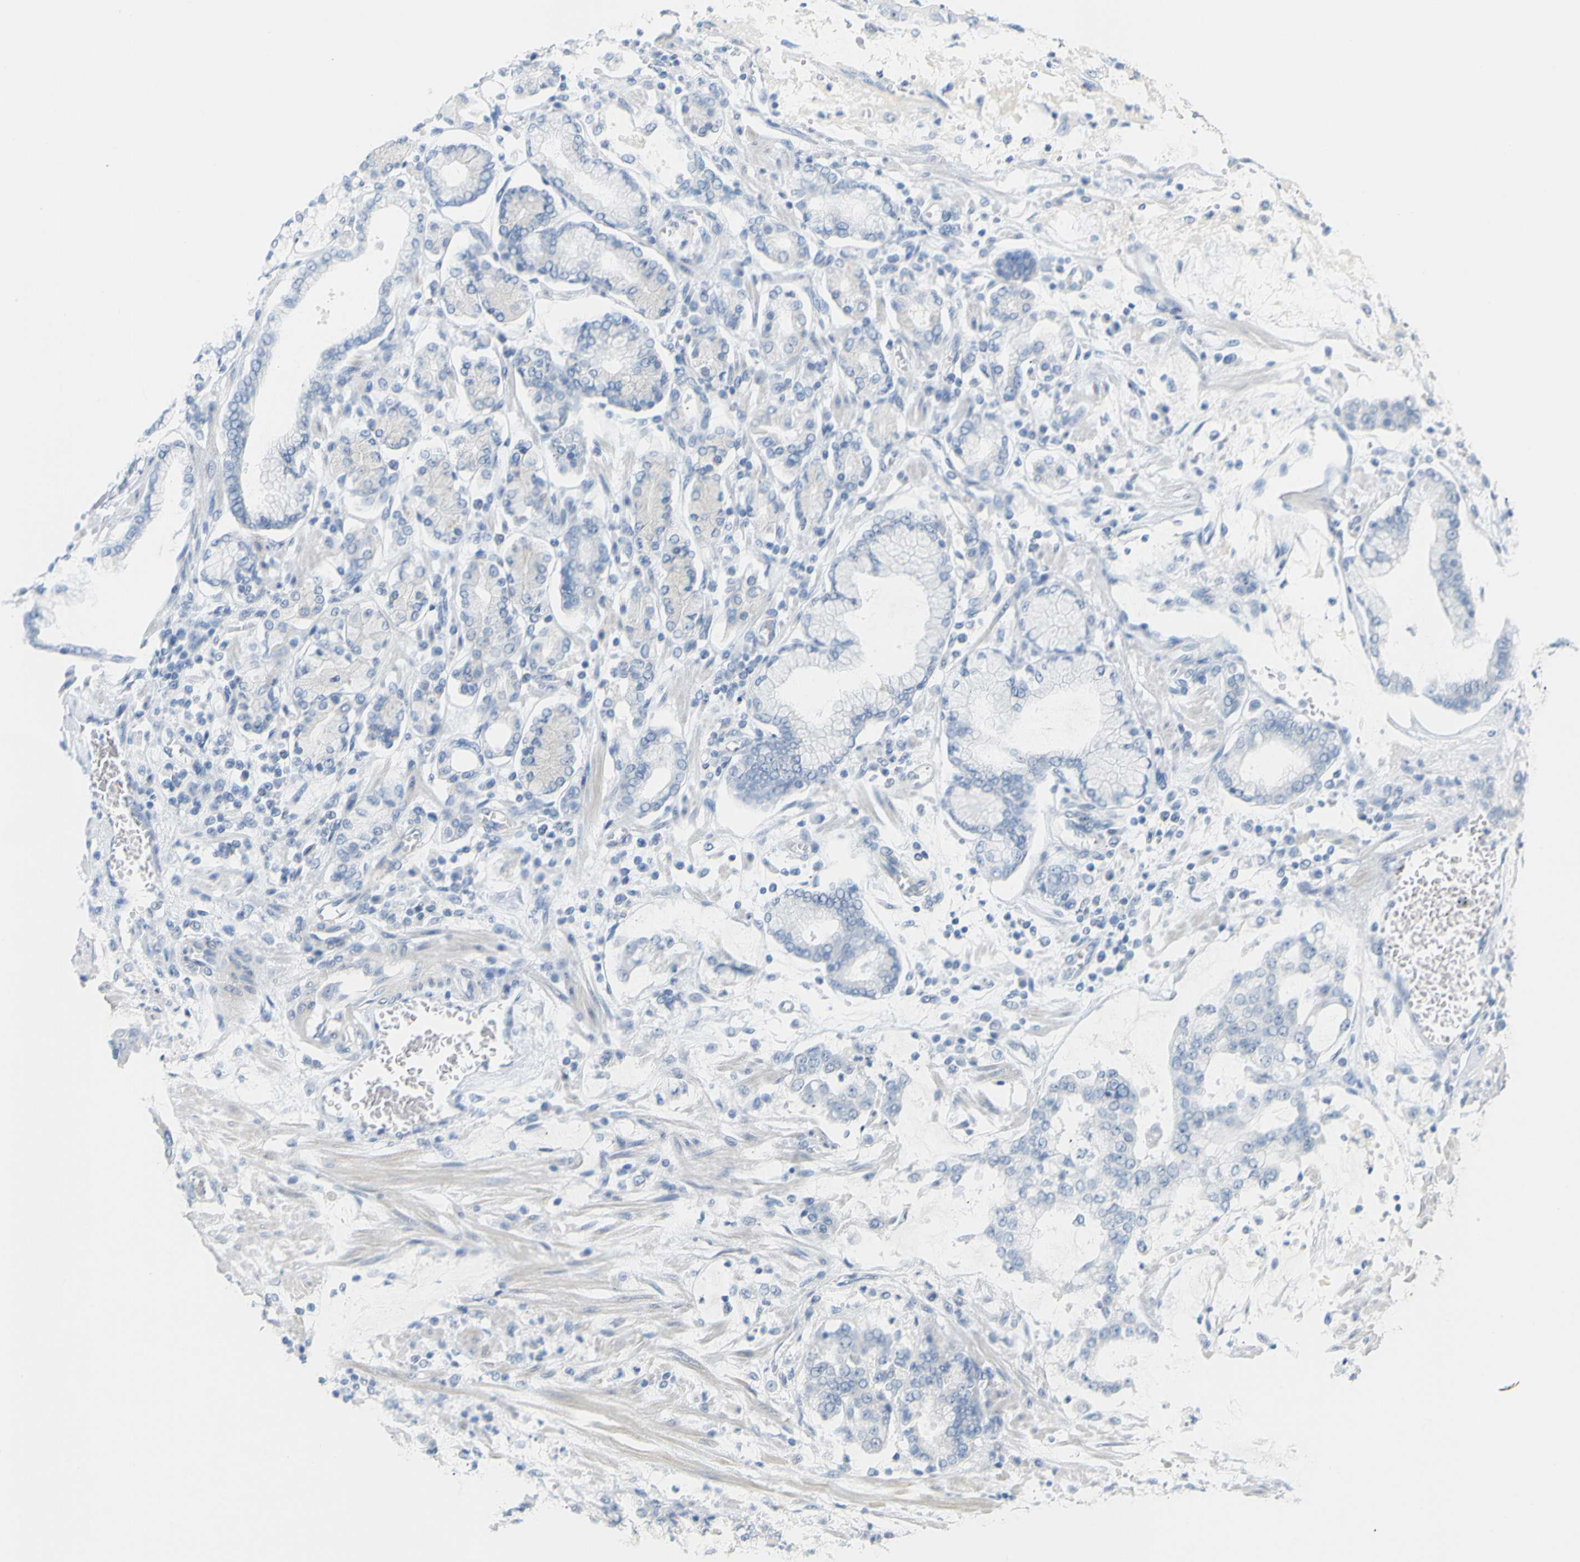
{"staining": {"intensity": "negative", "quantity": "none", "location": "none"}, "tissue": "stomach cancer", "cell_type": "Tumor cells", "image_type": "cancer", "snomed": [{"axis": "morphology", "description": "Adenocarcinoma, NOS"}, {"axis": "topography", "description": "Stomach"}], "caption": "This is a image of IHC staining of stomach adenocarcinoma, which shows no positivity in tumor cells.", "gene": "OPN1SW", "patient": {"sex": "male", "age": 76}}